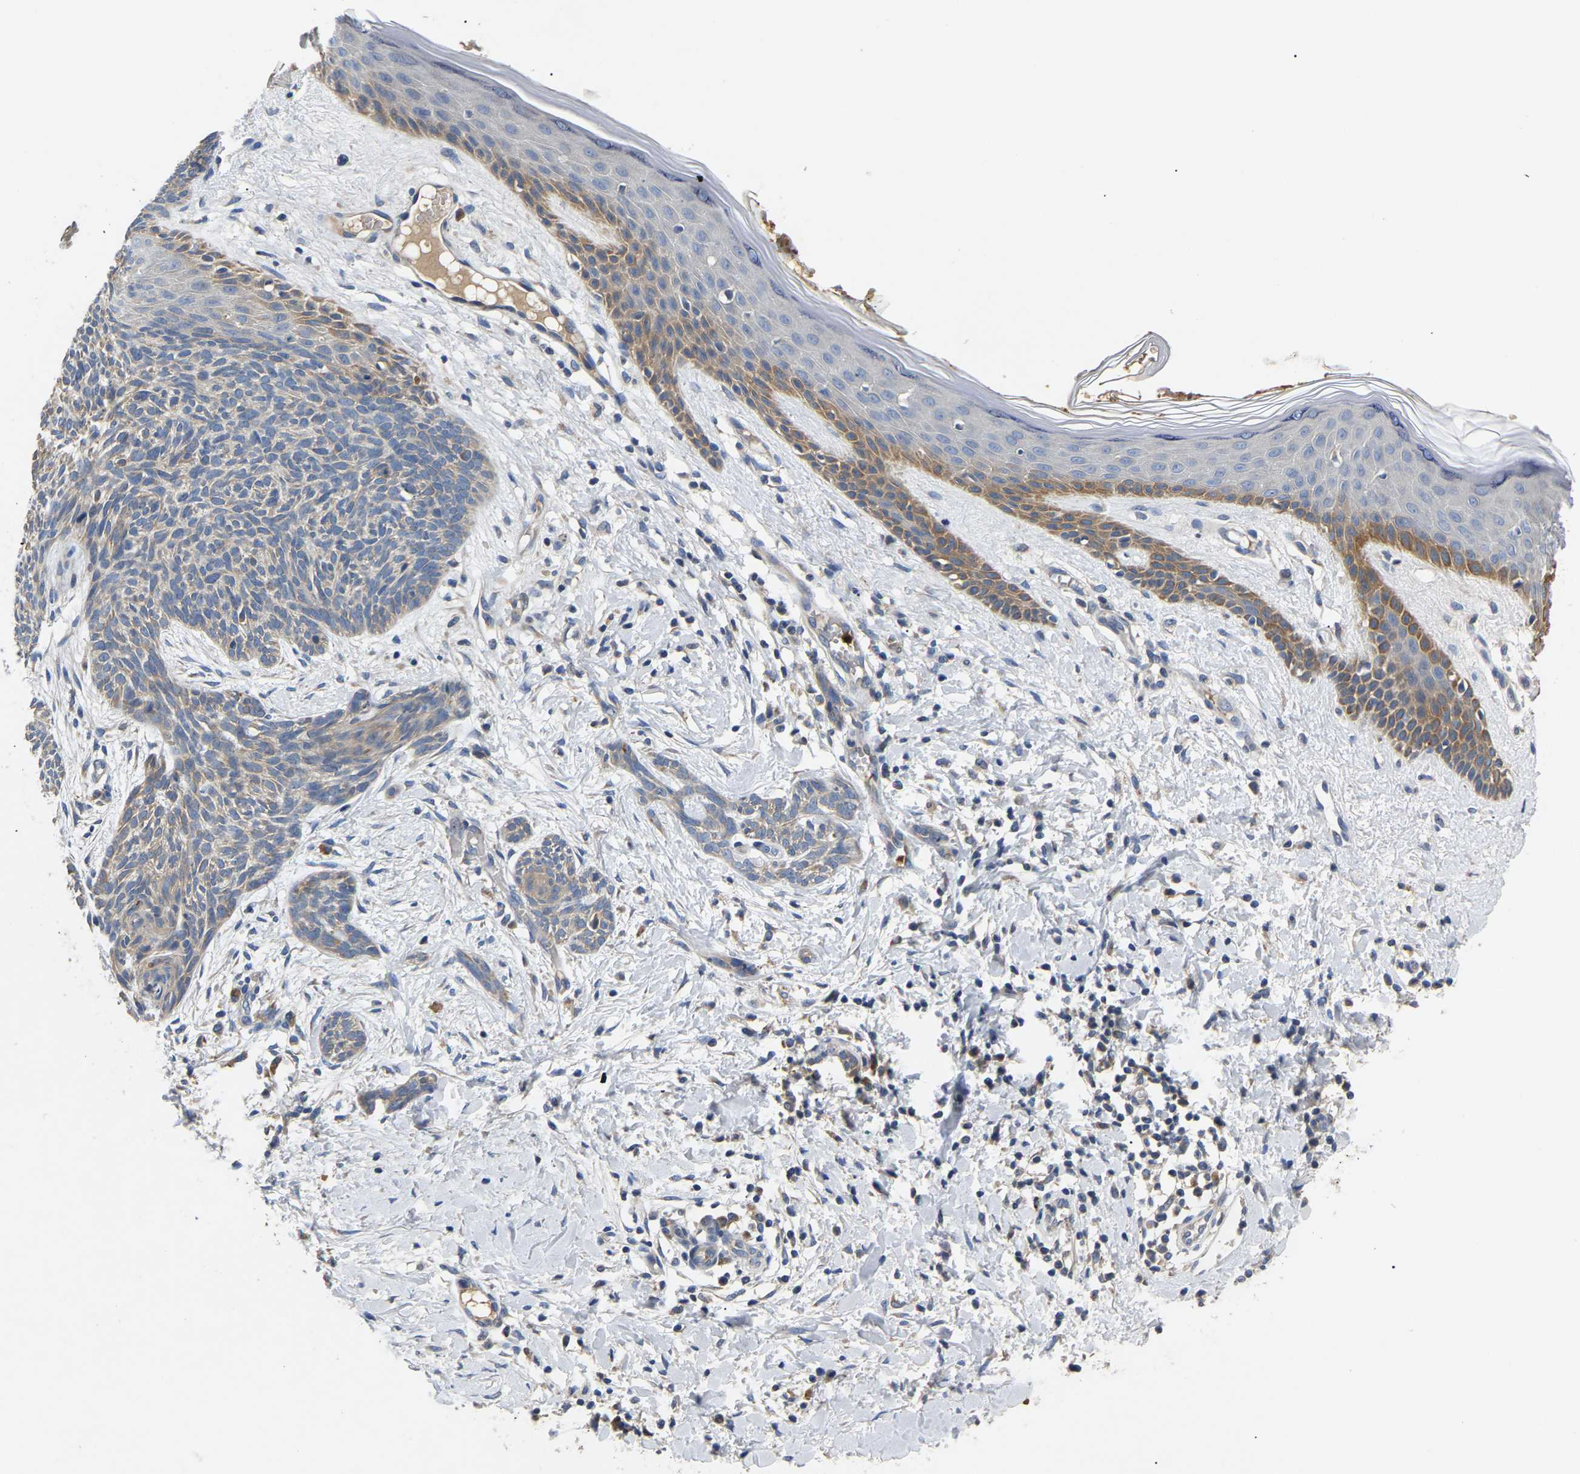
{"staining": {"intensity": "weak", "quantity": "25%-75%", "location": "cytoplasmic/membranous"}, "tissue": "skin cancer", "cell_type": "Tumor cells", "image_type": "cancer", "snomed": [{"axis": "morphology", "description": "Basal cell carcinoma"}, {"axis": "topography", "description": "Skin"}], "caption": "Tumor cells reveal low levels of weak cytoplasmic/membranous expression in about 25%-75% of cells in skin cancer.", "gene": "TOR1B", "patient": {"sex": "female", "age": 59}}